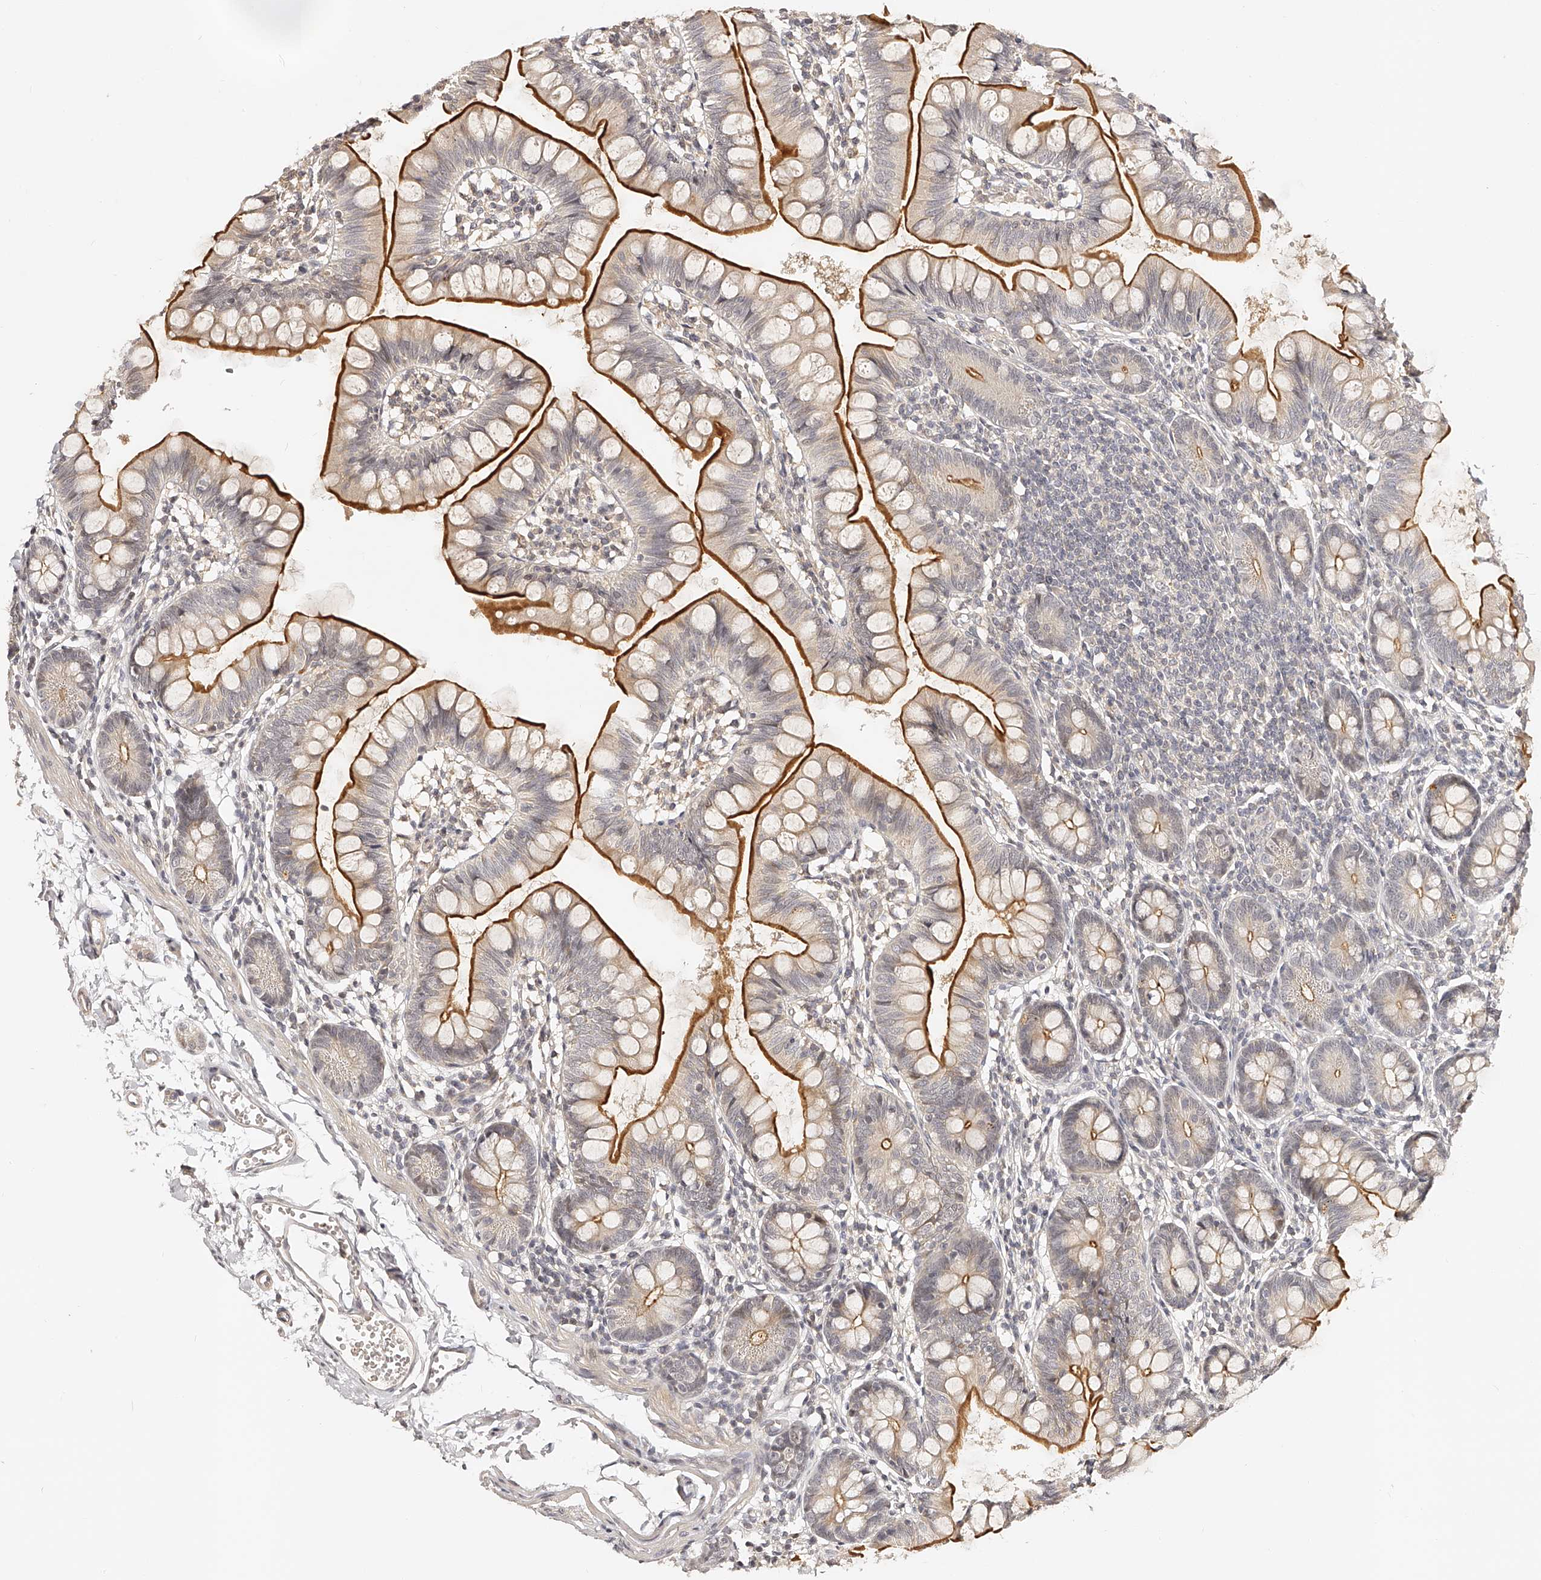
{"staining": {"intensity": "strong", "quantity": ">75%", "location": "cytoplasmic/membranous"}, "tissue": "small intestine", "cell_type": "Glandular cells", "image_type": "normal", "snomed": [{"axis": "morphology", "description": "Normal tissue, NOS"}, {"axis": "topography", "description": "Small intestine"}], "caption": "Immunohistochemical staining of unremarkable human small intestine exhibits strong cytoplasmic/membranous protein staining in about >75% of glandular cells.", "gene": "ZNF789", "patient": {"sex": "male", "age": 7}}